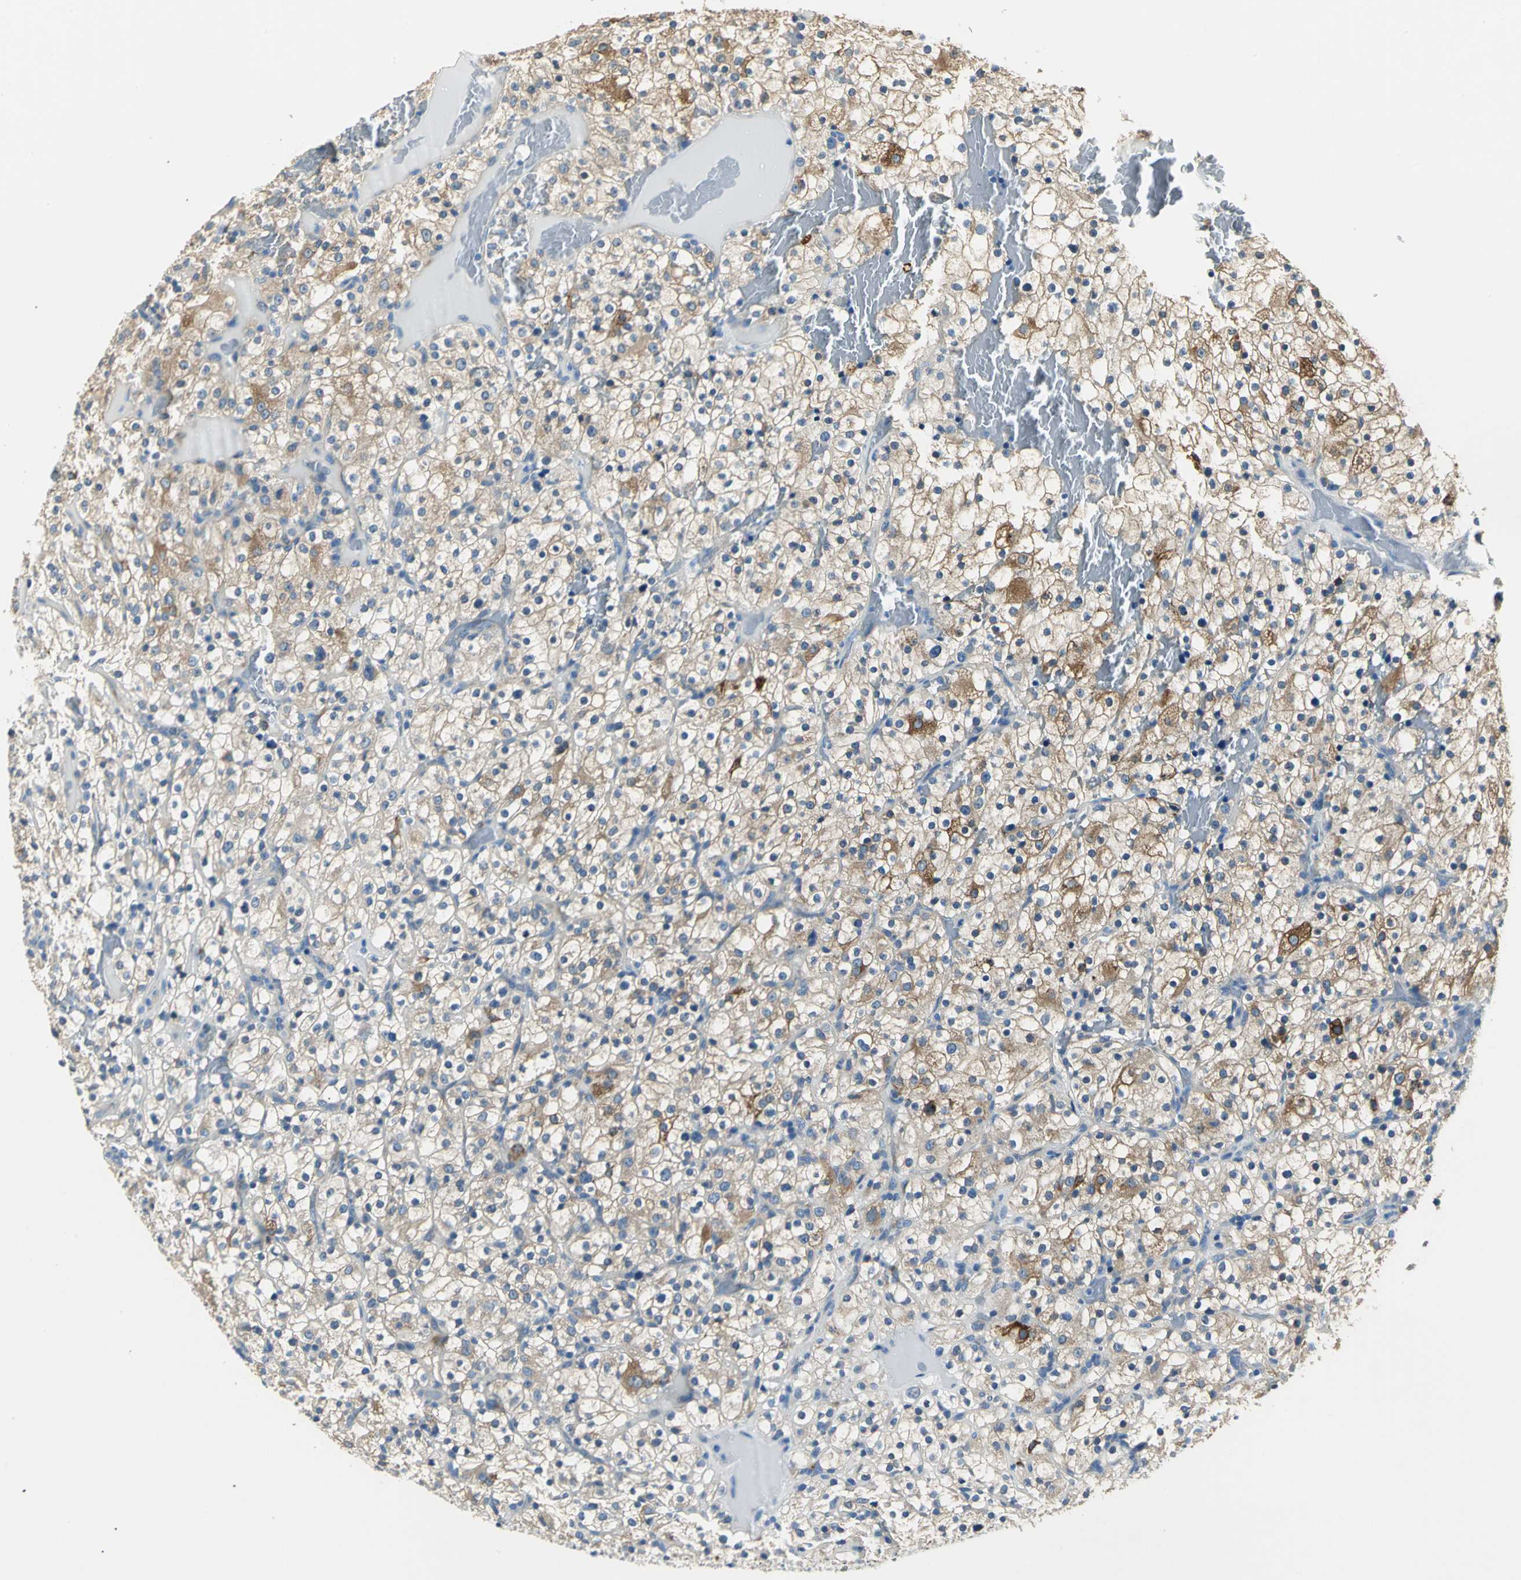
{"staining": {"intensity": "moderate", "quantity": "25%-75%", "location": "cytoplasmic/membranous"}, "tissue": "renal cancer", "cell_type": "Tumor cells", "image_type": "cancer", "snomed": [{"axis": "morphology", "description": "Normal tissue, NOS"}, {"axis": "morphology", "description": "Adenocarcinoma, NOS"}, {"axis": "topography", "description": "Kidney"}], "caption": "Tumor cells exhibit moderate cytoplasmic/membranous positivity in about 25%-75% of cells in adenocarcinoma (renal).", "gene": "B3GNT2", "patient": {"sex": "female", "age": 72}}